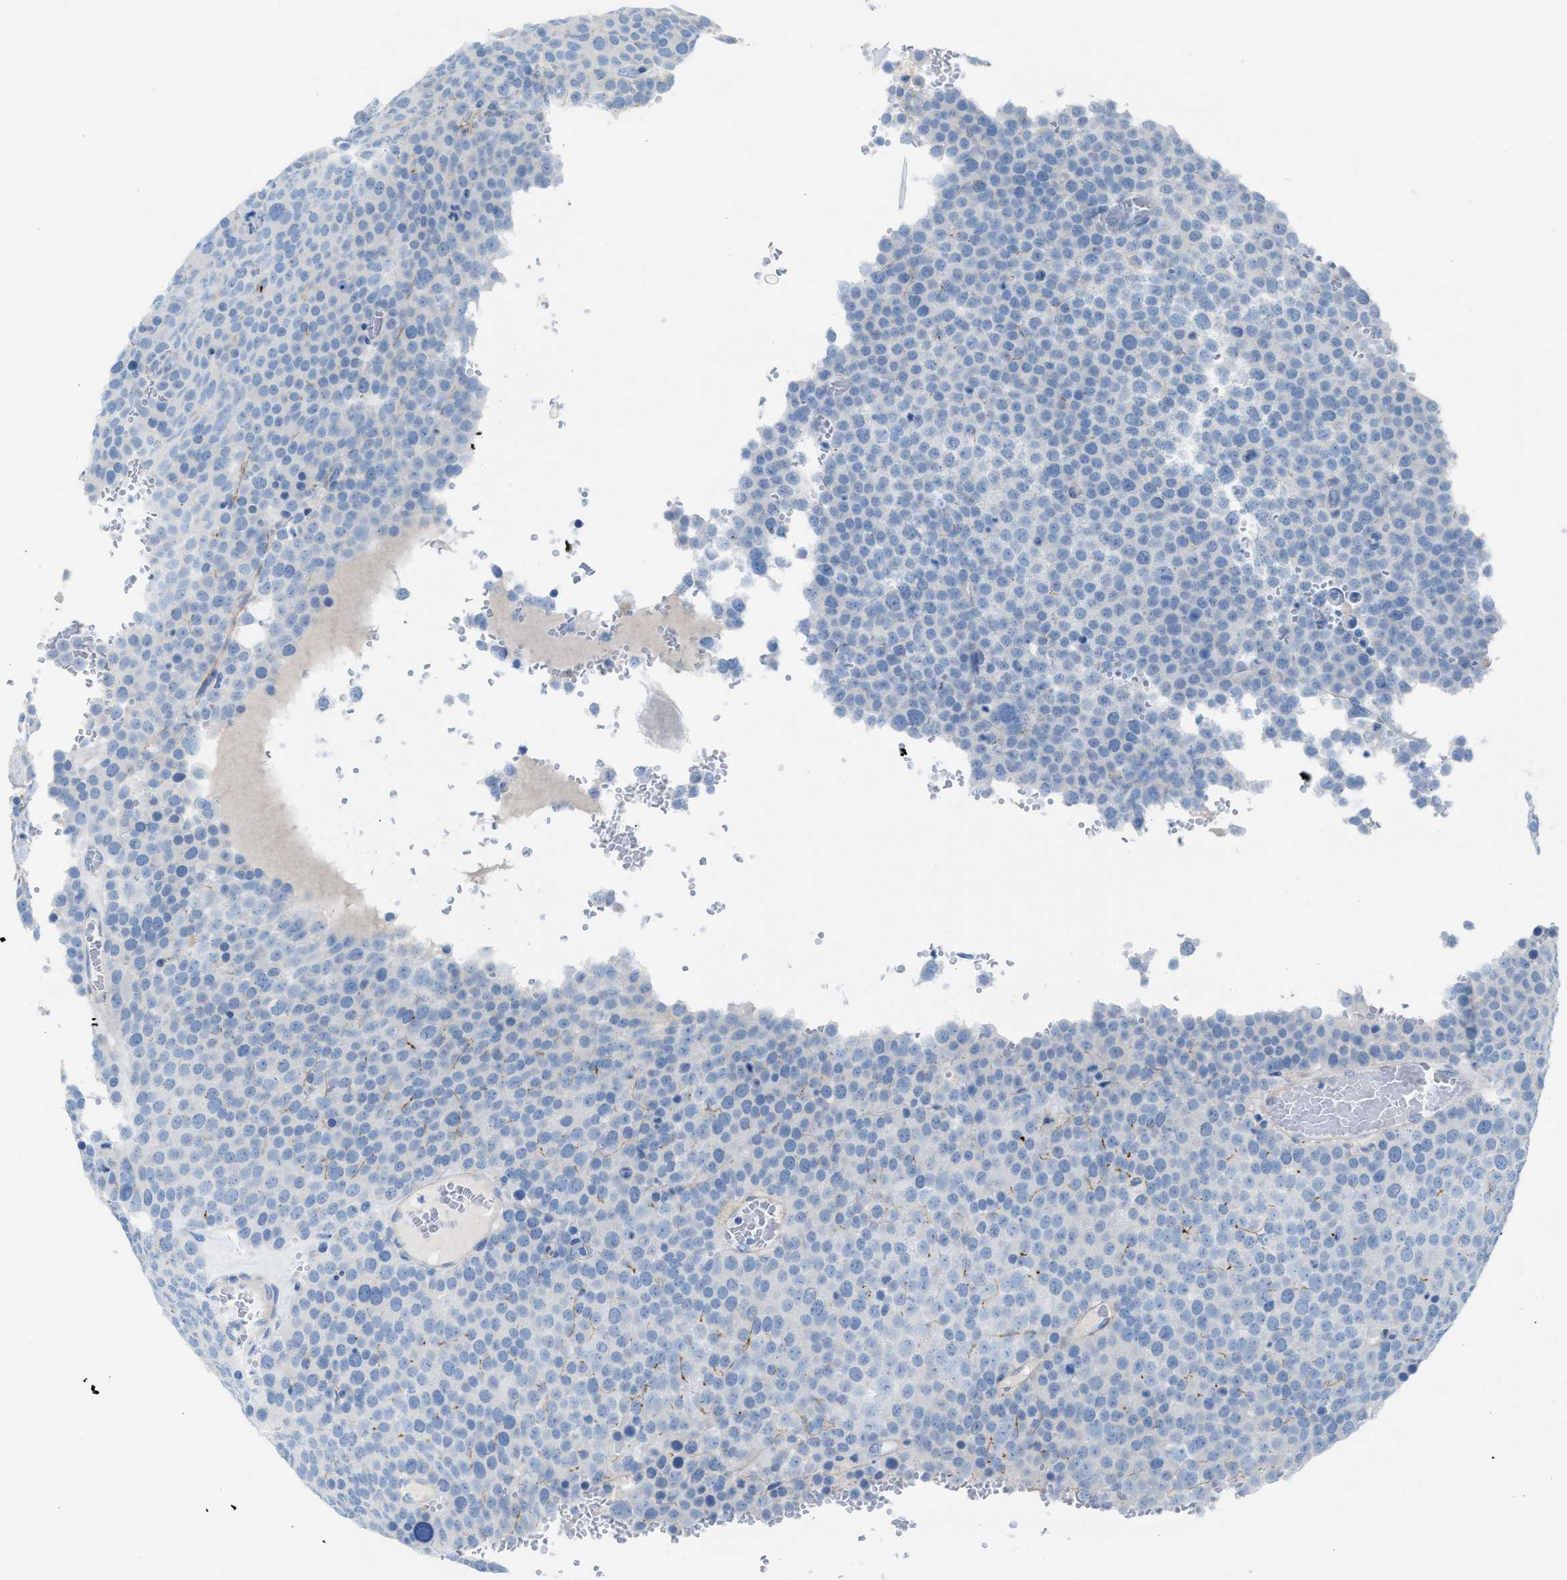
{"staining": {"intensity": "negative", "quantity": "none", "location": "none"}, "tissue": "testis cancer", "cell_type": "Tumor cells", "image_type": "cancer", "snomed": [{"axis": "morphology", "description": "Seminoma, NOS"}, {"axis": "topography", "description": "Testis"}], "caption": "Testis cancer stained for a protein using IHC exhibits no positivity tumor cells.", "gene": "ASPA", "patient": {"sex": "male", "age": 71}}